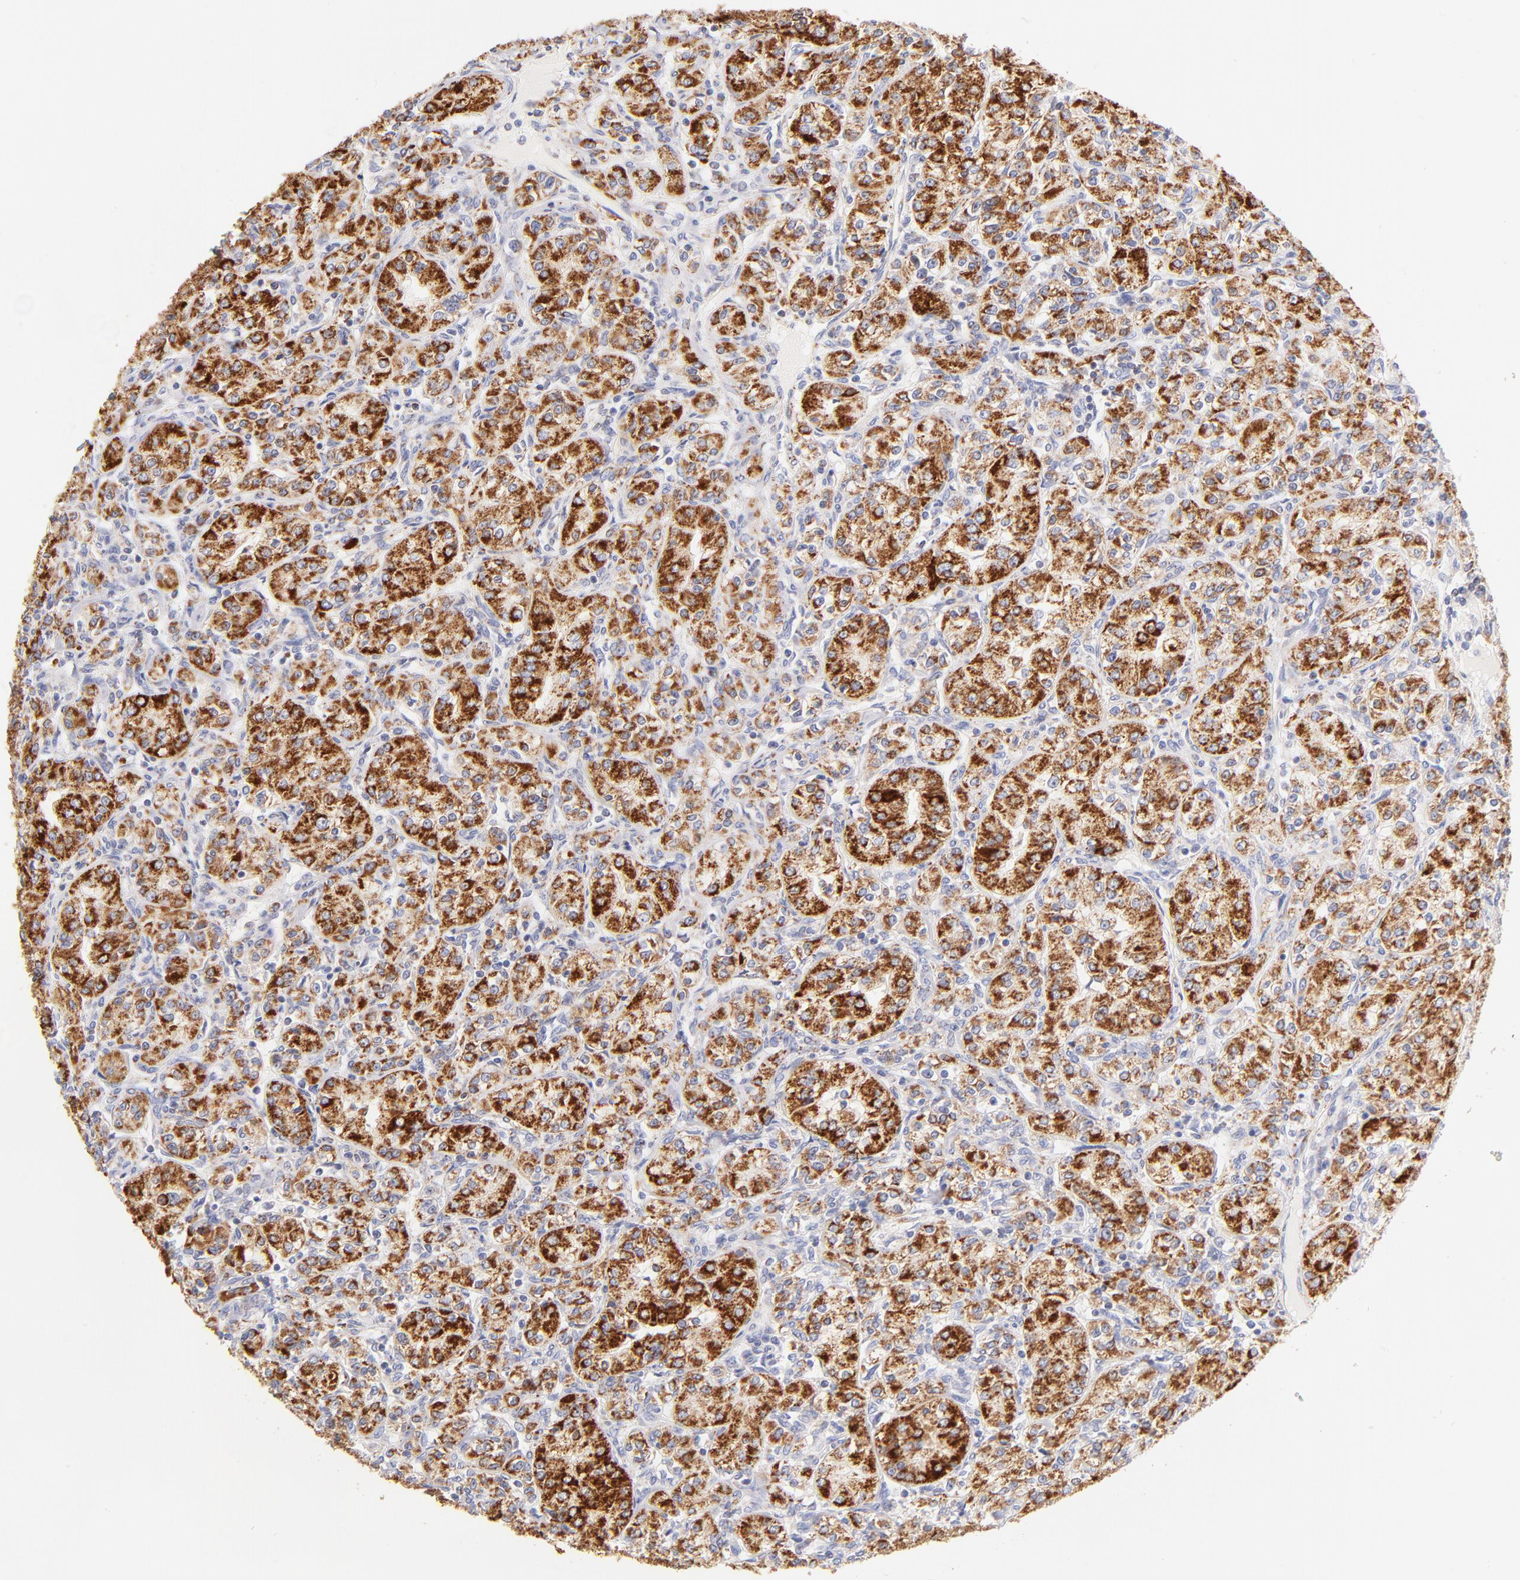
{"staining": {"intensity": "strong", "quantity": ">75%", "location": "cytoplasmic/membranous"}, "tissue": "renal cancer", "cell_type": "Tumor cells", "image_type": "cancer", "snomed": [{"axis": "morphology", "description": "Adenocarcinoma, NOS"}, {"axis": "topography", "description": "Kidney"}], "caption": "Strong cytoplasmic/membranous positivity for a protein is present in about >75% of tumor cells of renal cancer (adenocarcinoma) using immunohistochemistry (IHC).", "gene": "AIFM1", "patient": {"sex": "male", "age": 77}}